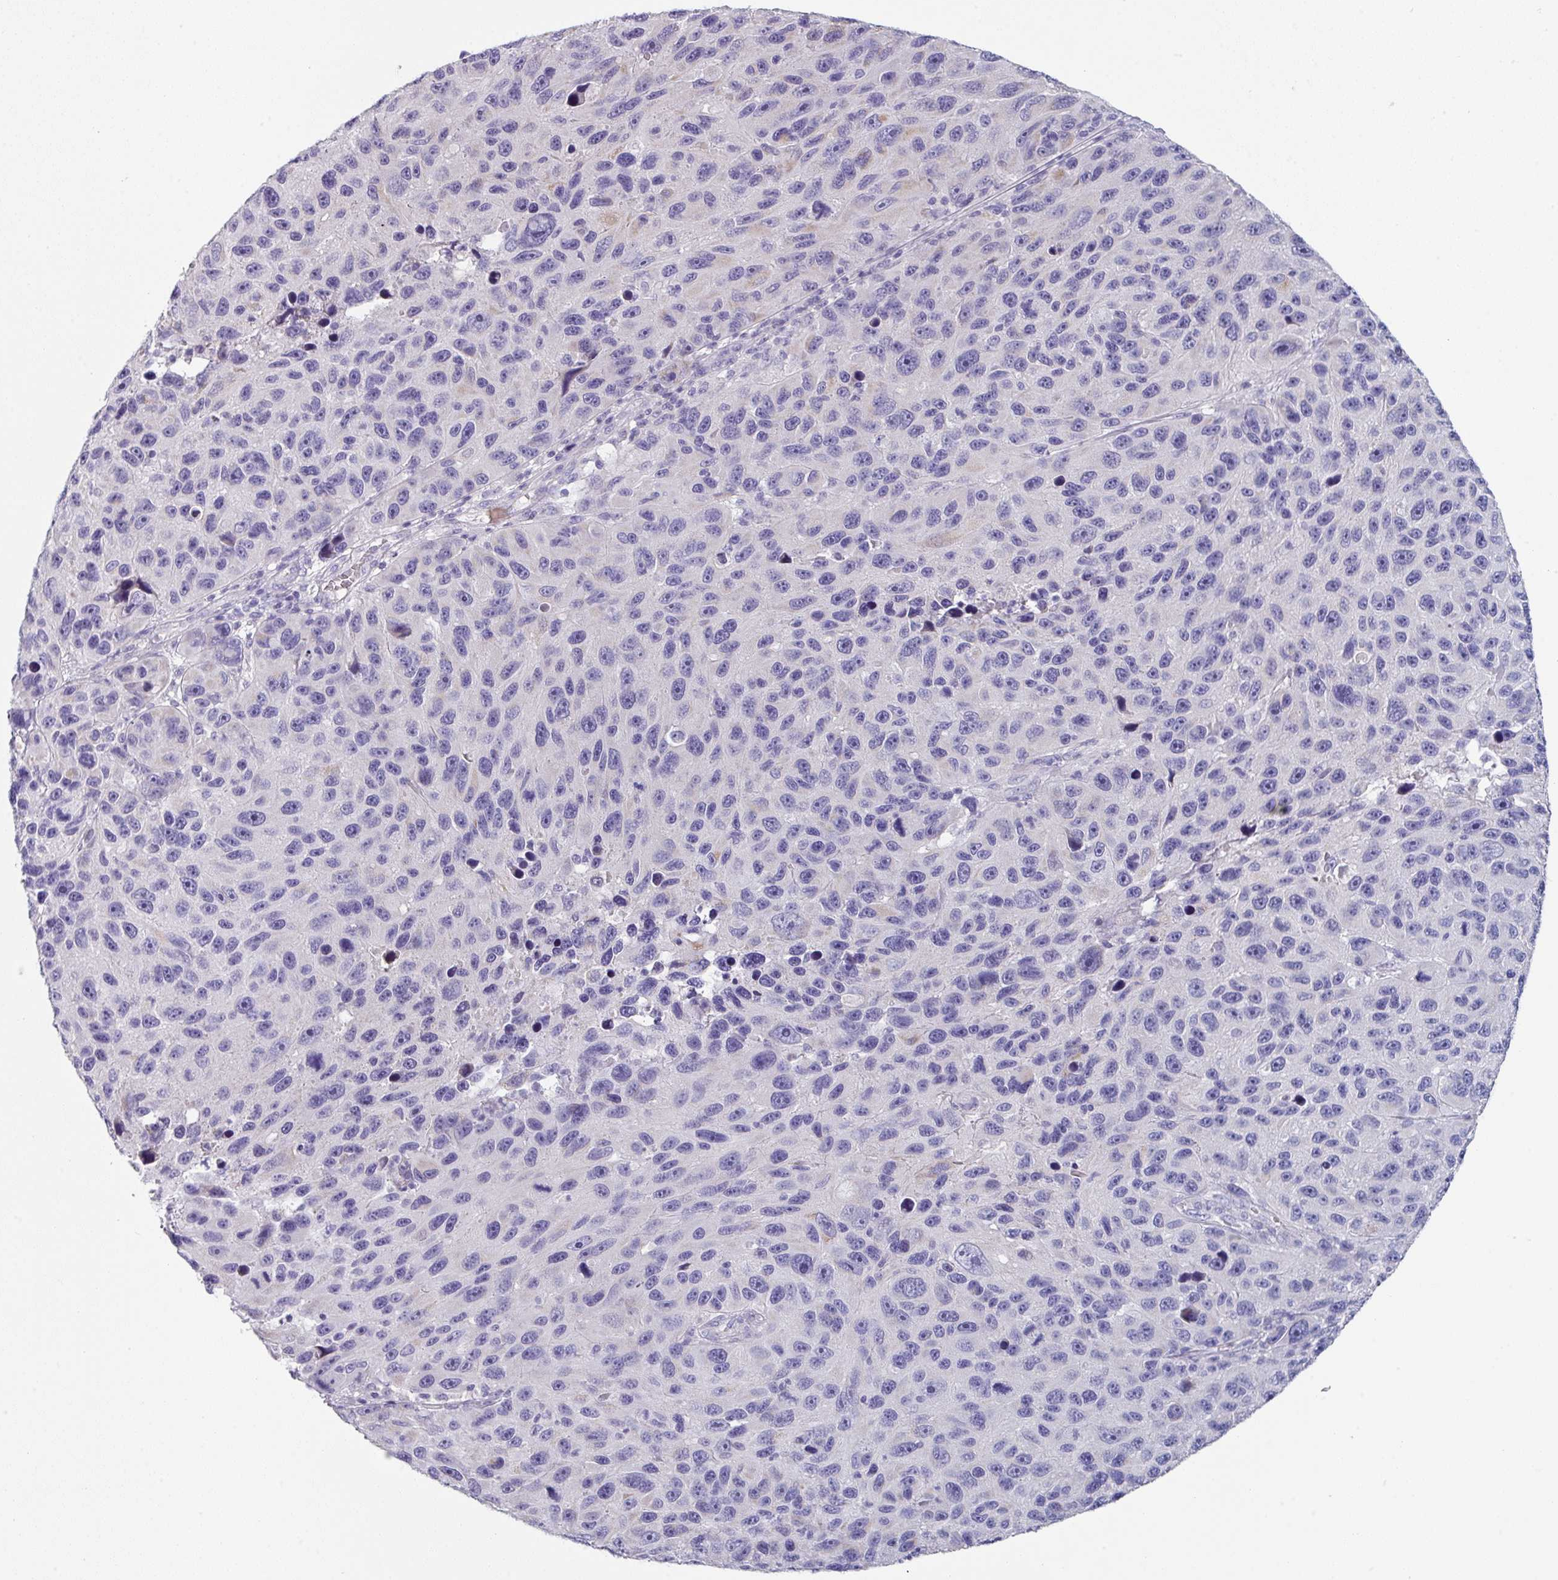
{"staining": {"intensity": "negative", "quantity": "none", "location": "none"}, "tissue": "melanoma", "cell_type": "Tumor cells", "image_type": "cancer", "snomed": [{"axis": "morphology", "description": "Malignant melanoma, NOS"}, {"axis": "topography", "description": "Skin"}], "caption": "Melanoma was stained to show a protein in brown. There is no significant staining in tumor cells.", "gene": "DEFB115", "patient": {"sex": "male", "age": 53}}